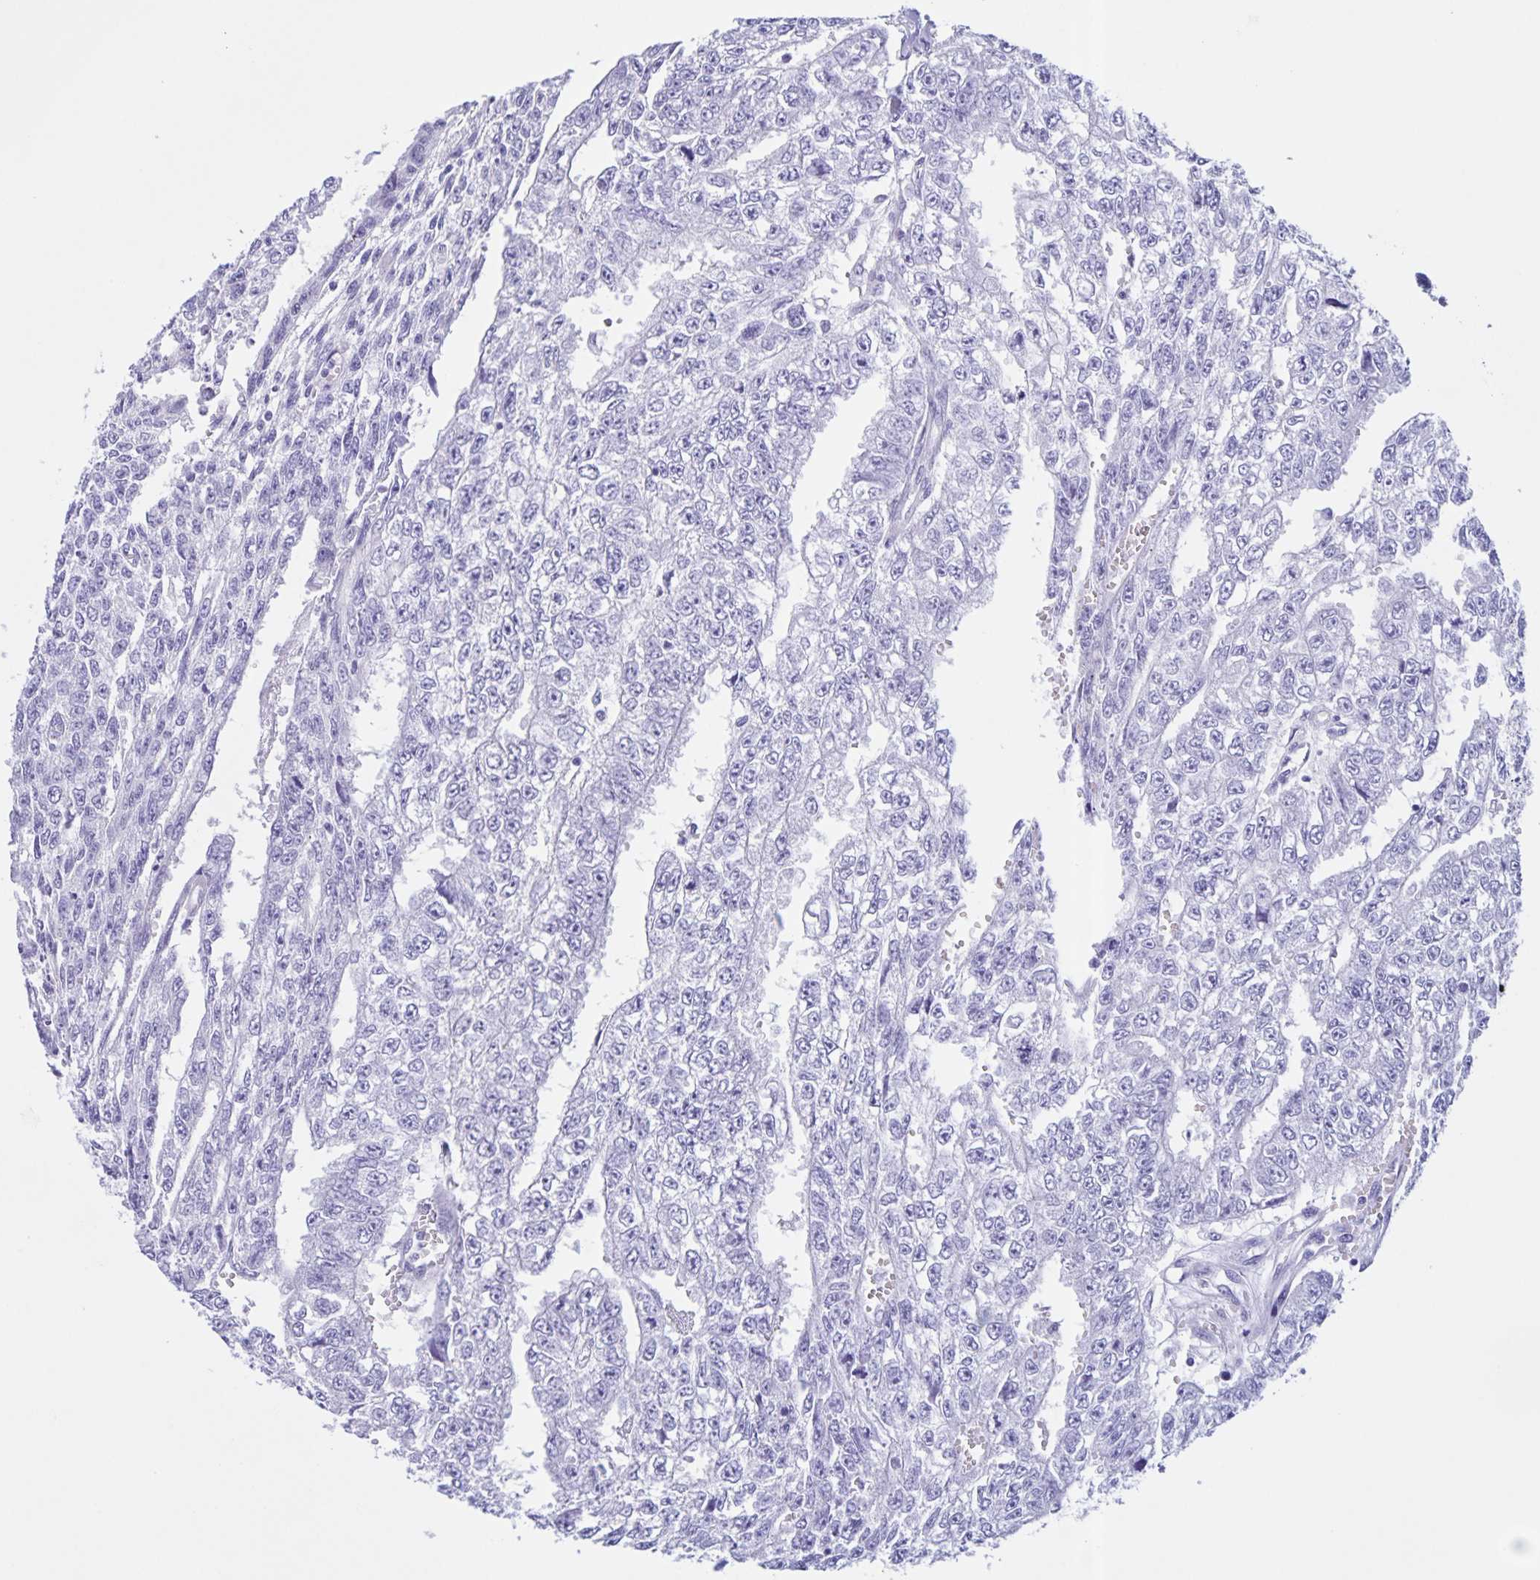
{"staining": {"intensity": "negative", "quantity": "none", "location": "none"}, "tissue": "testis cancer", "cell_type": "Tumor cells", "image_type": "cancer", "snomed": [{"axis": "morphology", "description": "Carcinoma, Embryonal, NOS"}, {"axis": "morphology", "description": "Teratoma, malignant, NOS"}, {"axis": "topography", "description": "Testis"}], "caption": "This is an IHC histopathology image of testis cancer (embryonal carcinoma). There is no positivity in tumor cells.", "gene": "TGIF2LX", "patient": {"sex": "male", "age": 24}}